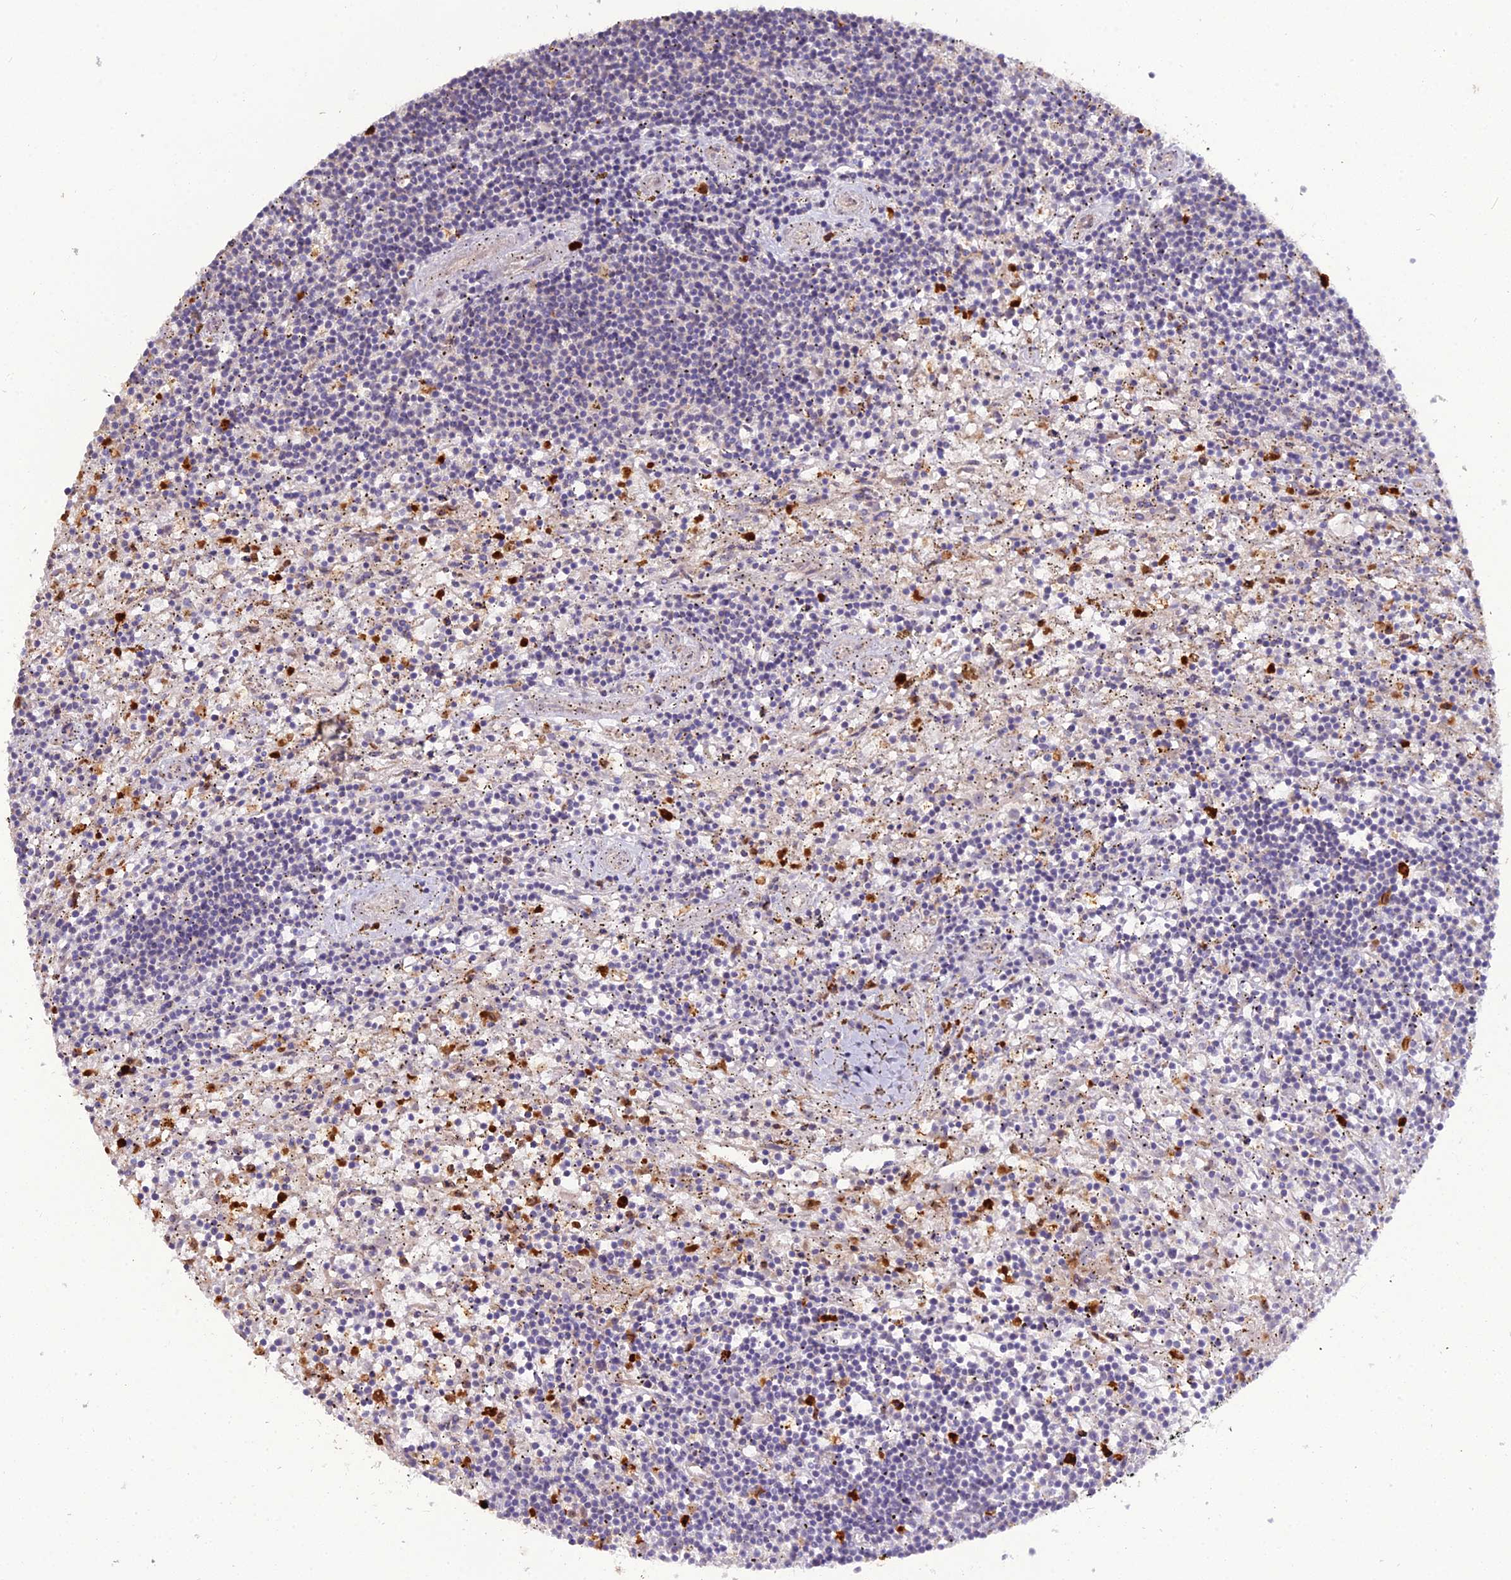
{"staining": {"intensity": "negative", "quantity": "none", "location": "none"}, "tissue": "lymphoma", "cell_type": "Tumor cells", "image_type": "cancer", "snomed": [{"axis": "morphology", "description": "Malignant lymphoma, non-Hodgkin's type, Low grade"}, {"axis": "topography", "description": "Spleen"}], "caption": "High power microscopy image of an immunohistochemistry histopathology image of lymphoma, revealing no significant positivity in tumor cells.", "gene": "EID2", "patient": {"sex": "male", "age": 76}}